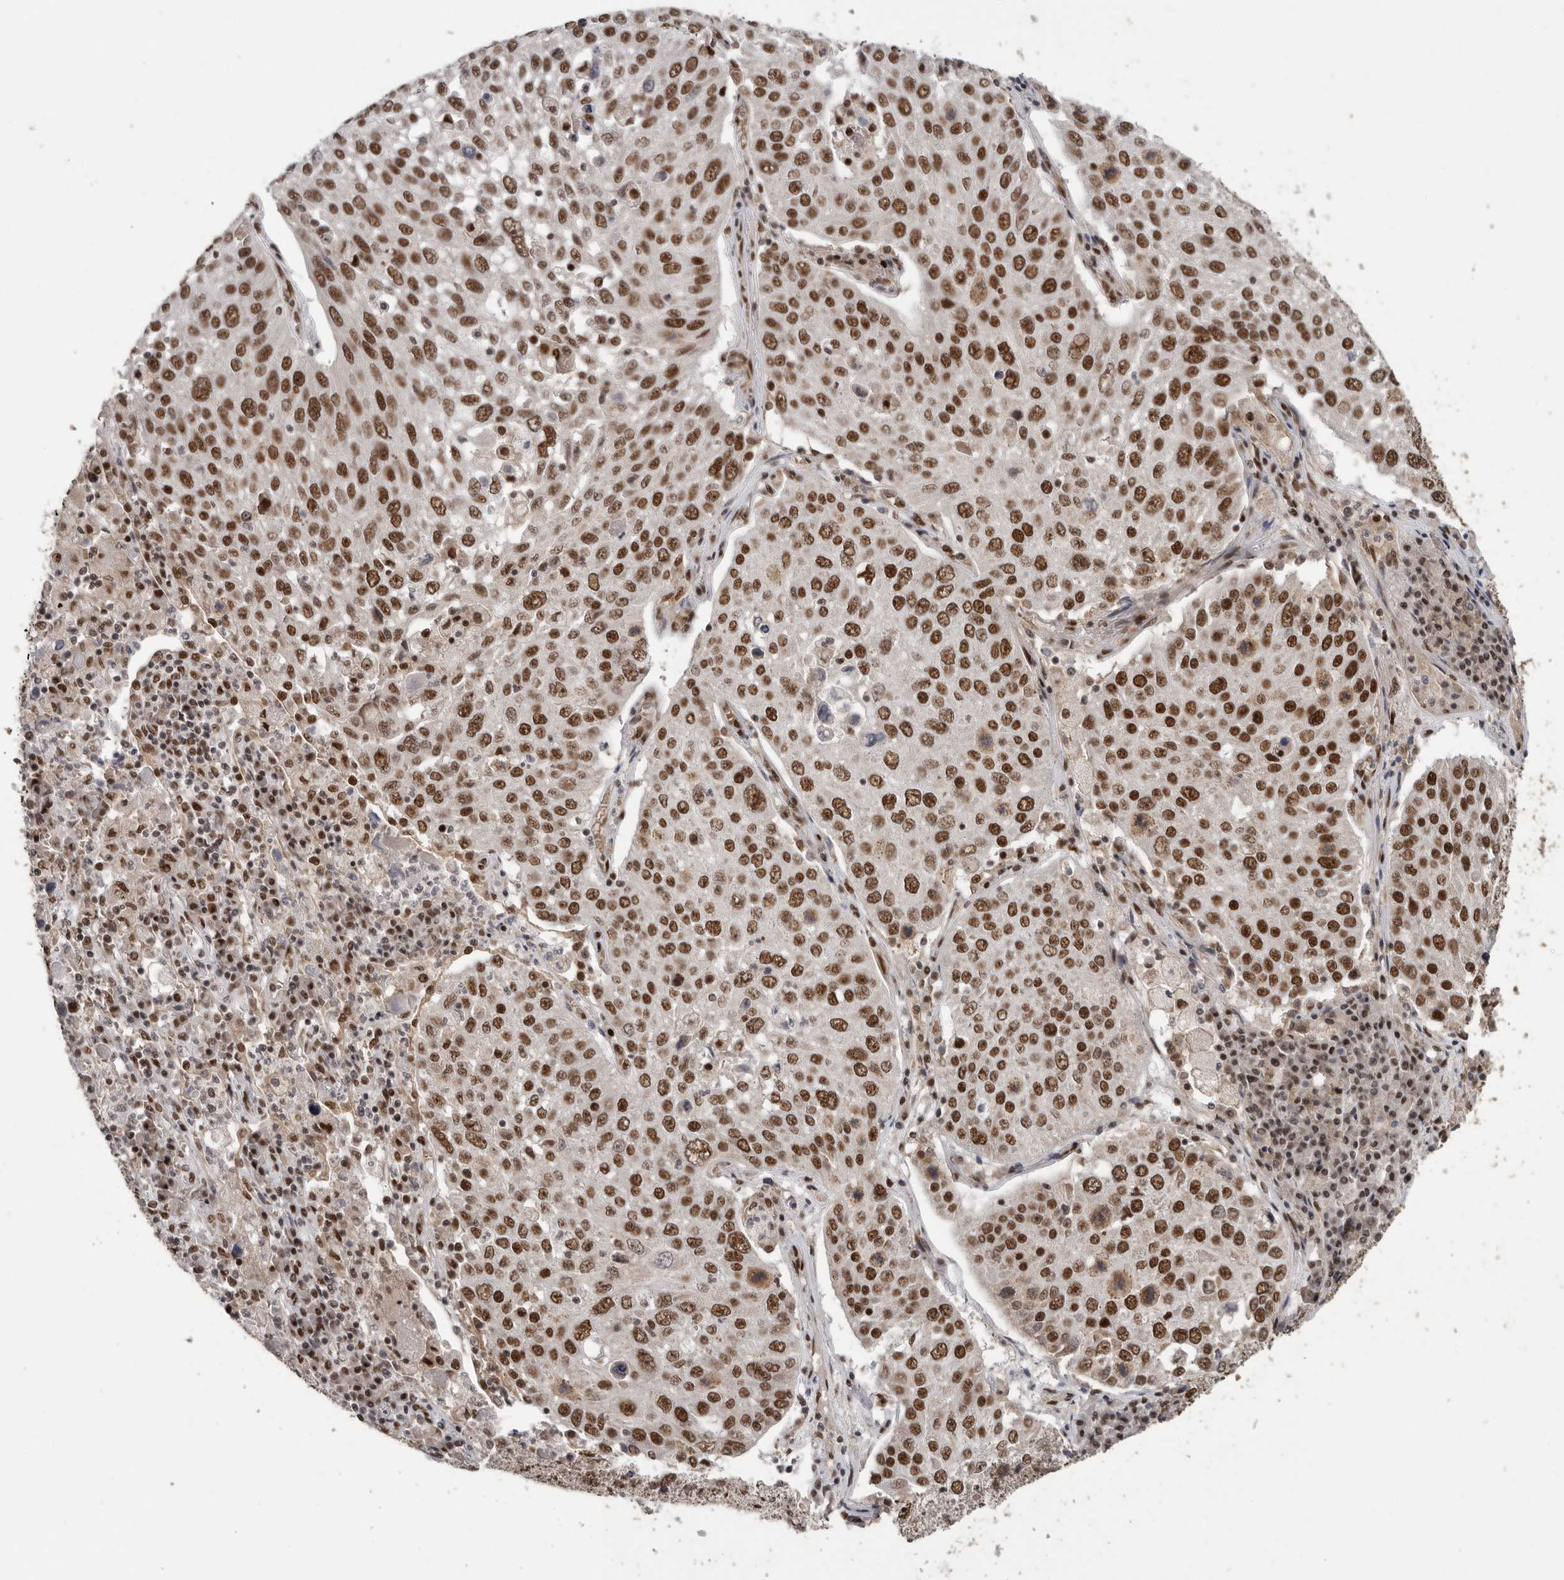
{"staining": {"intensity": "strong", "quantity": ">75%", "location": "nuclear"}, "tissue": "lung cancer", "cell_type": "Tumor cells", "image_type": "cancer", "snomed": [{"axis": "morphology", "description": "Squamous cell carcinoma, NOS"}, {"axis": "topography", "description": "Lung"}], "caption": "Protein expression analysis of lung cancer (squamous cell carcinoma) demonstrates strong nuclear expression in approximately >75% of tumor cells.", "gene": "PPP1R10", "patient": {"sex": "male", "age": 65}}